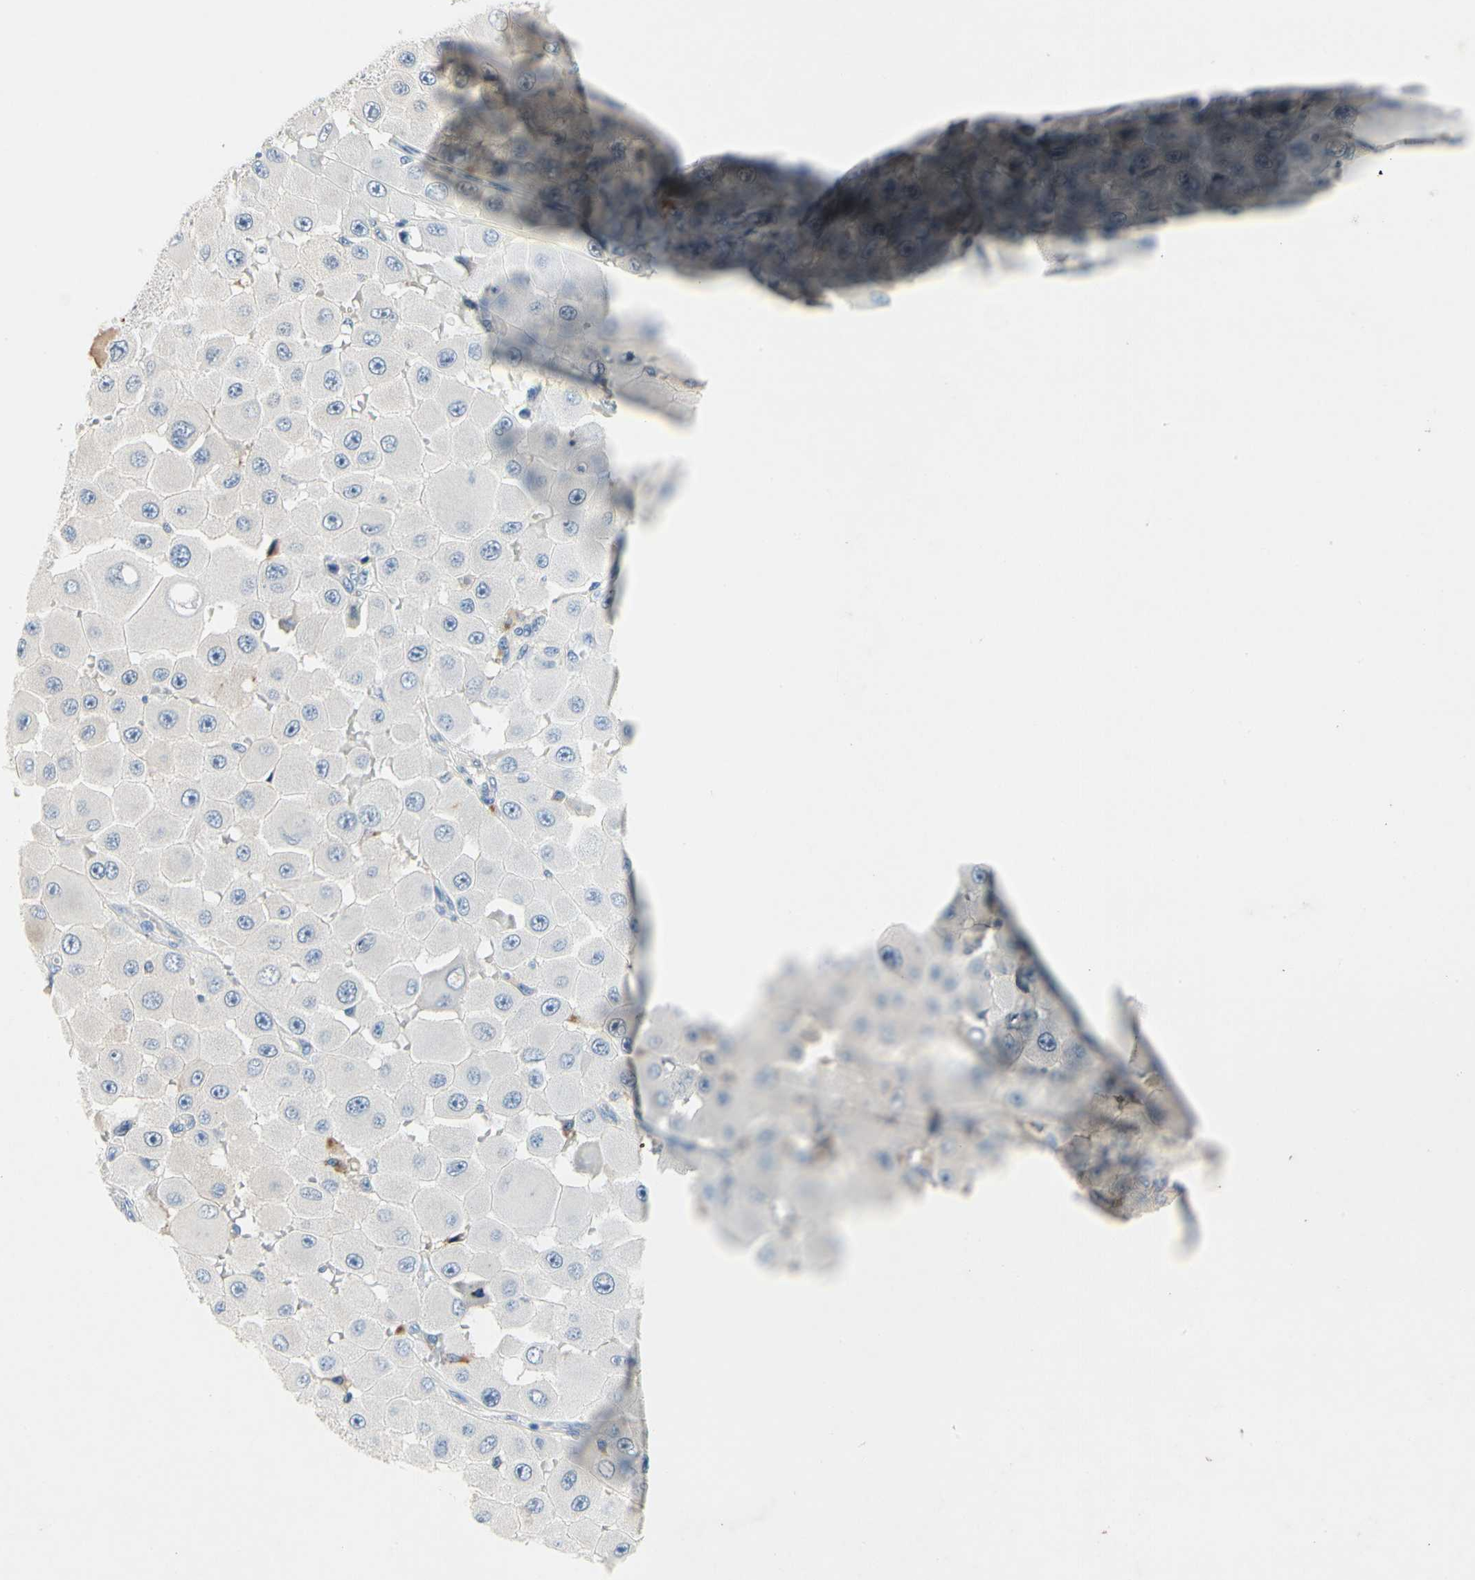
{"staining": {"intensity": "negative", "quantity": "none", "location": "none"}, "tissue": "melanoma", "cell_type": "Tumor cells", "image_type": "cancer", "snomed": [{"axis": "morphology", "description": "Malignant melanoma, NOS"}, {"axis": "topography", "description": "Skin"}], "caption": "A high-resolution histopathology image shows immunohistochemistry staining of melanoma, which displays no significant expression in tumor cells.", "gene": "GAS6", "patient": {"sex": "female", "age": 81}}